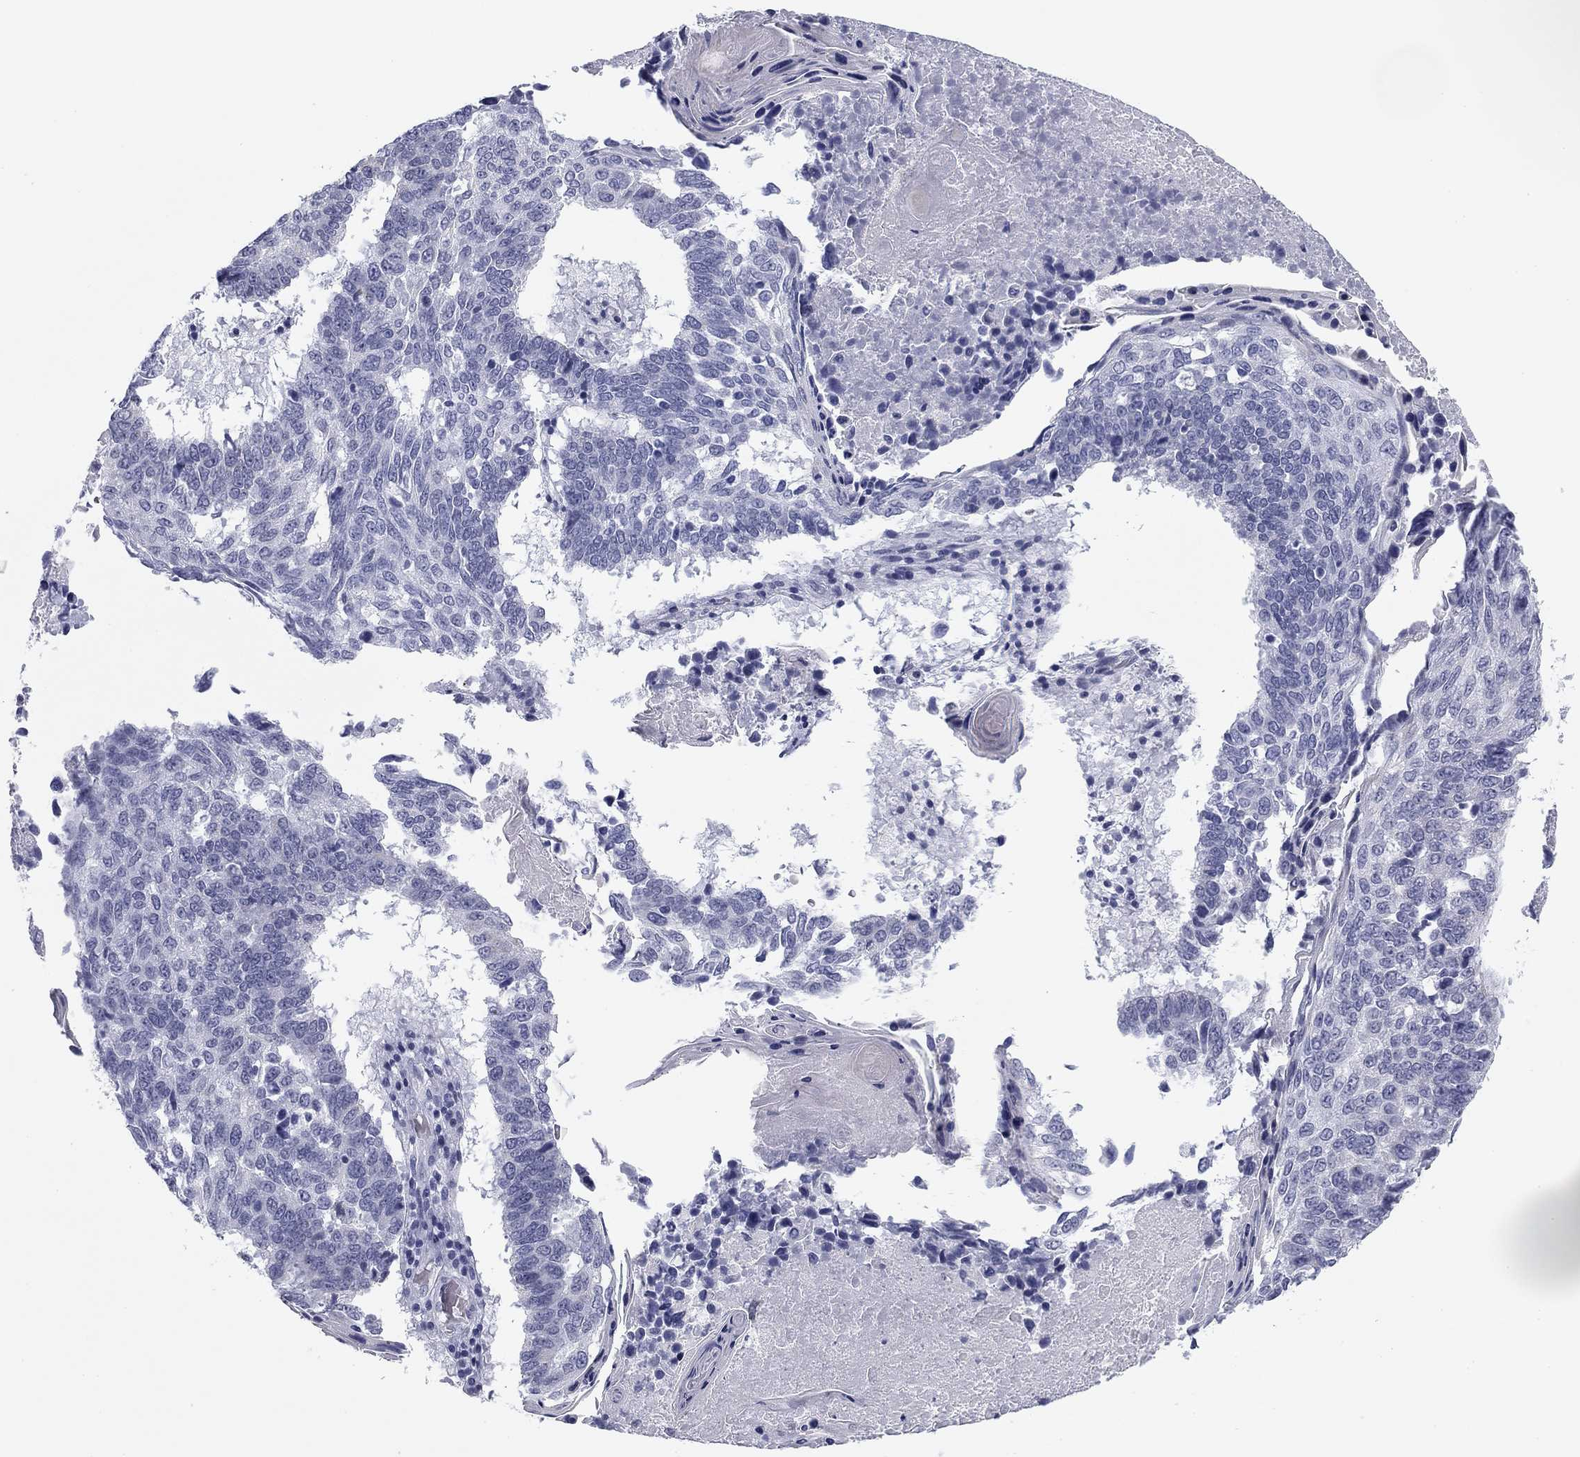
{"staining": {"intensity": "negative", "quantity": "none", "location": "none"}, "tissue": "lung cancer", "cell_type": "Tumor cells", "image_type": "cancer", "snomed": [{"axis": "morphology", "description": "Squamous cell carcinoma, NOS"}, {"axis": "topography", "description": "Lung"}], "caption": "Tumor cells are negative for protein expression in human squamous cell carcinoma (lung).", "gene": "PRPH", "patient": {"sex": "male", "age": 73}}